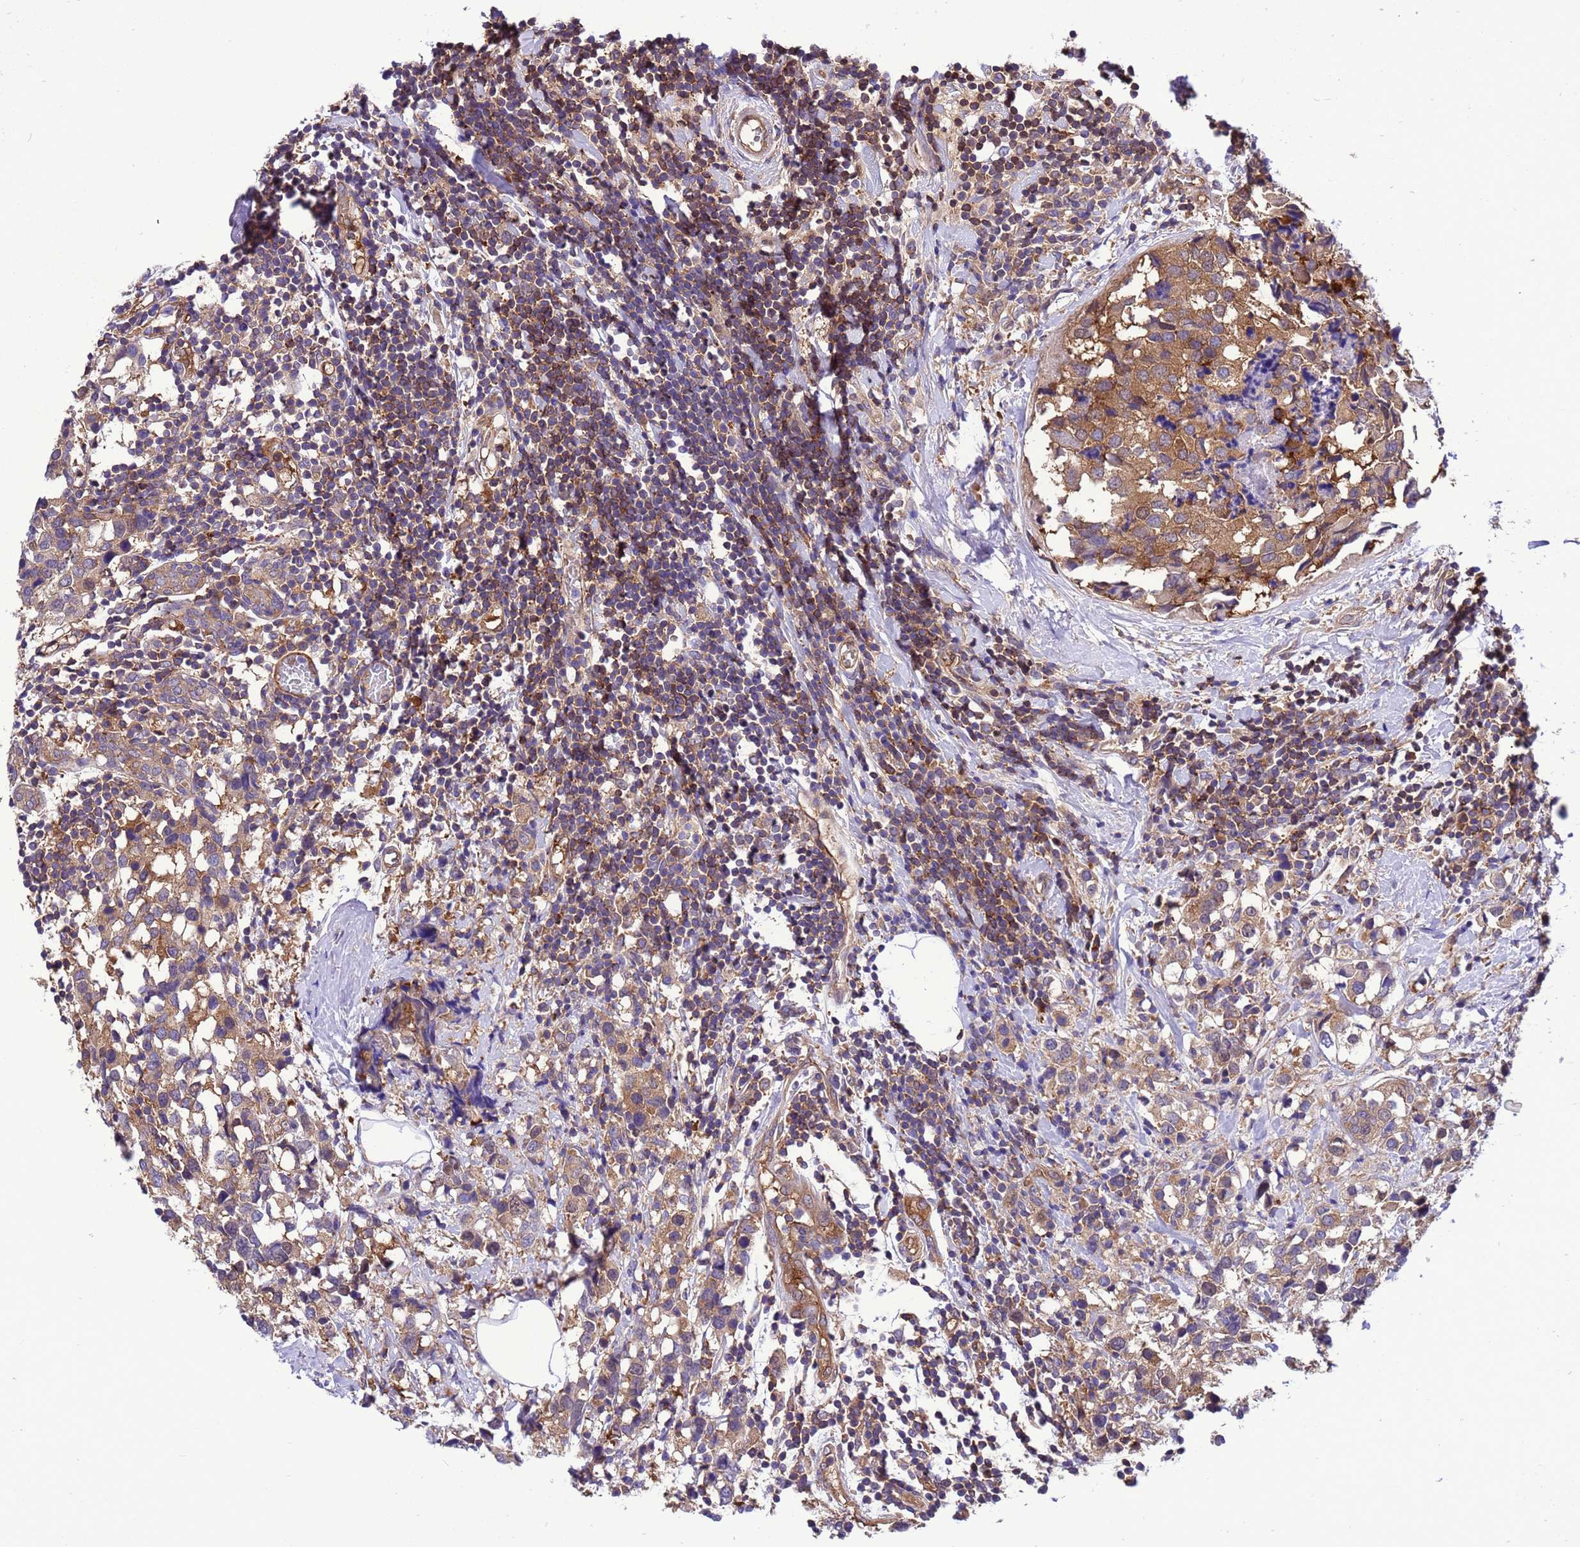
{"staining": {"intensity": "moderate", "quantity": ">75%", "location": "cytoplasmic/membranous"}, "tissue": "breast cancer", "cell_type": "Tumor cells", "image_type": "cancer", "snomed": [{"axis": "morphology", "description": "Lobular carcinoma"}, {"axis": "topography", "description": "Breast"}], "caption": "Human breast lobular carcinoma stained for a protein (brown) displays moderate cytoplasmic/membranous positive staining in about >75% of tumor cells.", "gene": "RABEP2", "patient": {"sex": "female", "age": 59}}